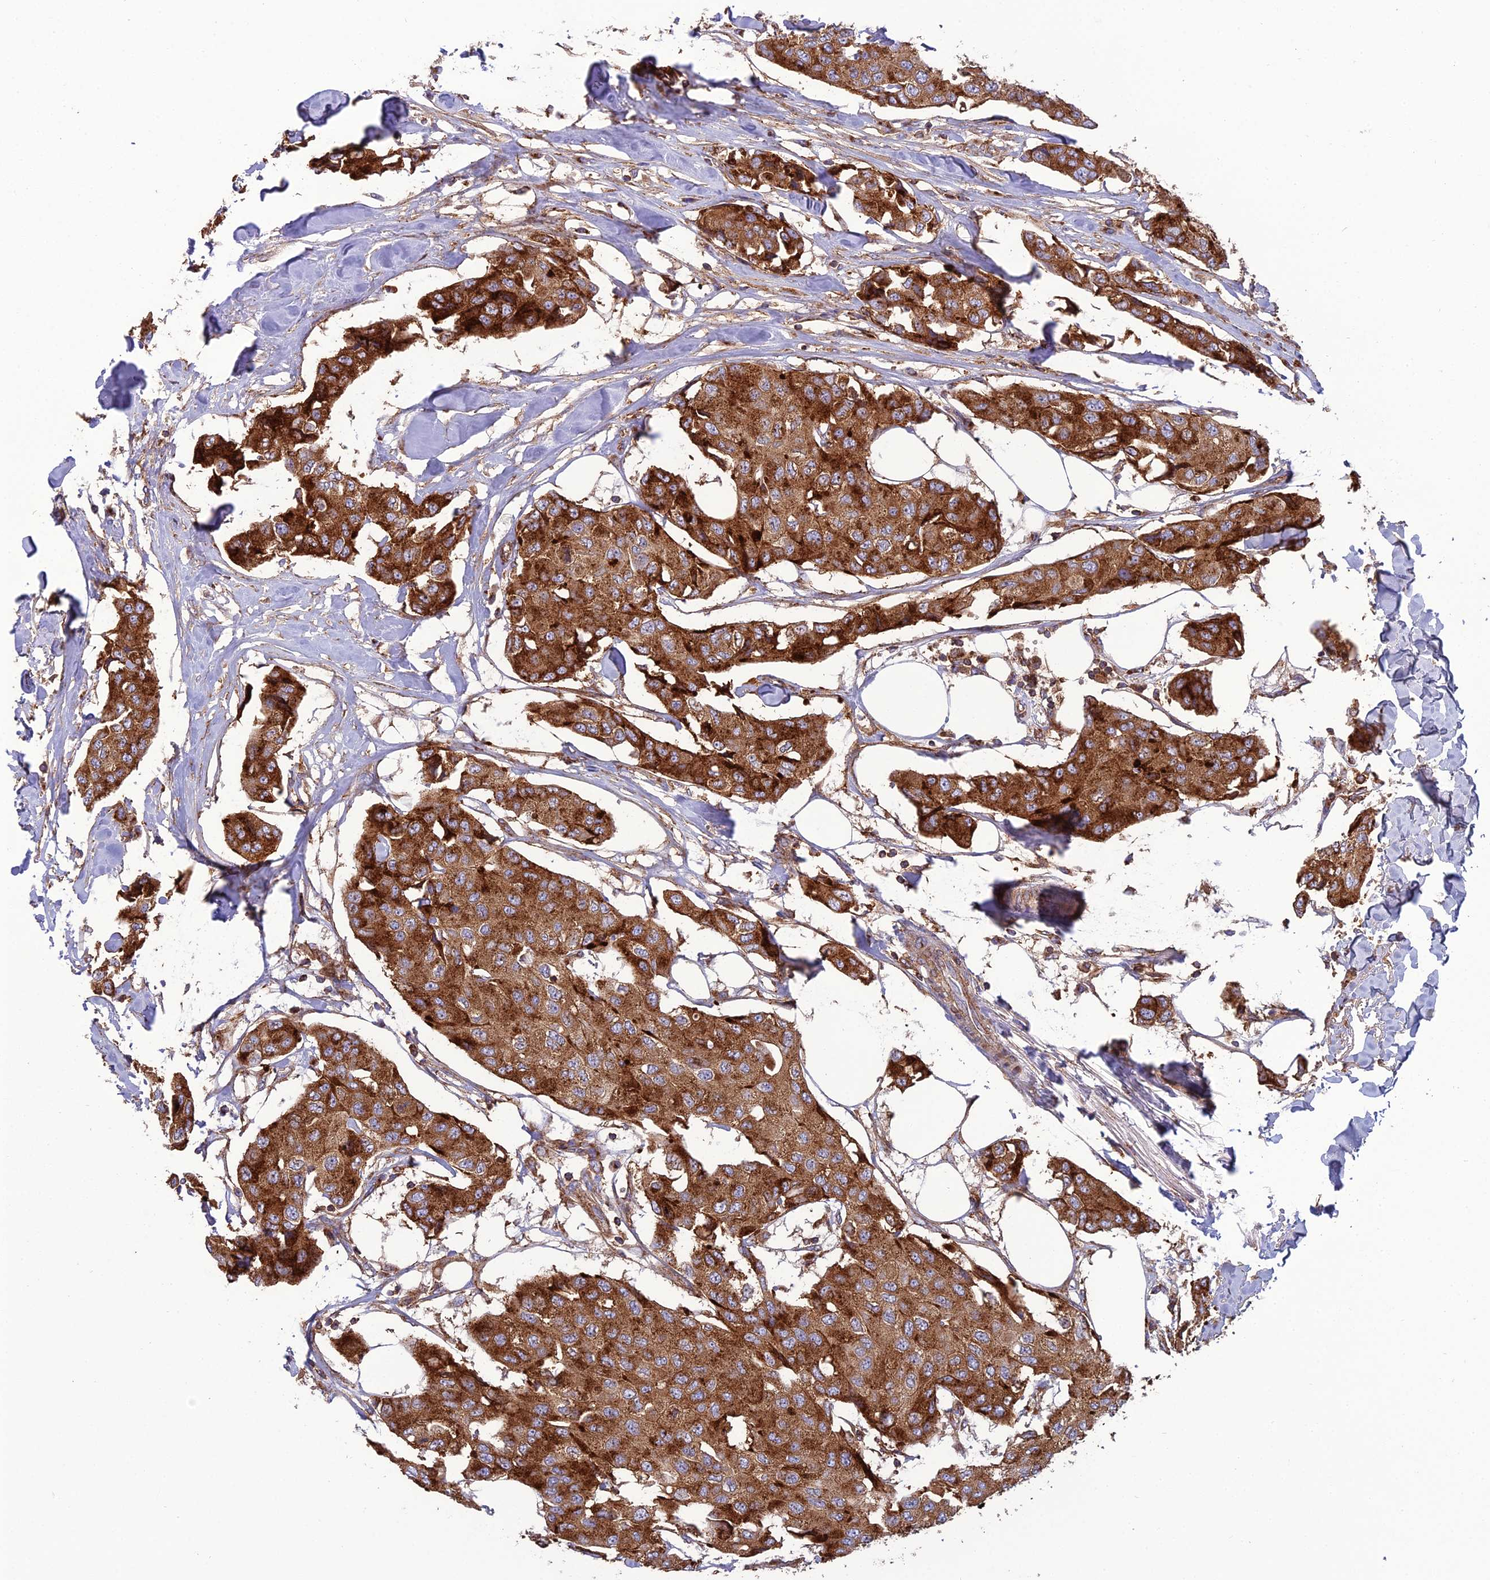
{"staining": {"intensity": "strong", "quantity": ">75%", "location": "cytoplasmic/membranous"}, "tissue": "breast cancer", "cell_type": "Tumor cells", "image_type": "cancer", "snomed": [{"axis": "morphology", "description": "Duct carcinoma"}, {"axis": "topography", "description": "Breast"}], "caption": "Protein staining by IHC reveals strong cytoplasmic/membranous expression in about >75% of tumor cells in breast cancer (invasive ductal carcinoma).", "gene": "LNPEP", "patient": {"sex": "female", "age": 80}}